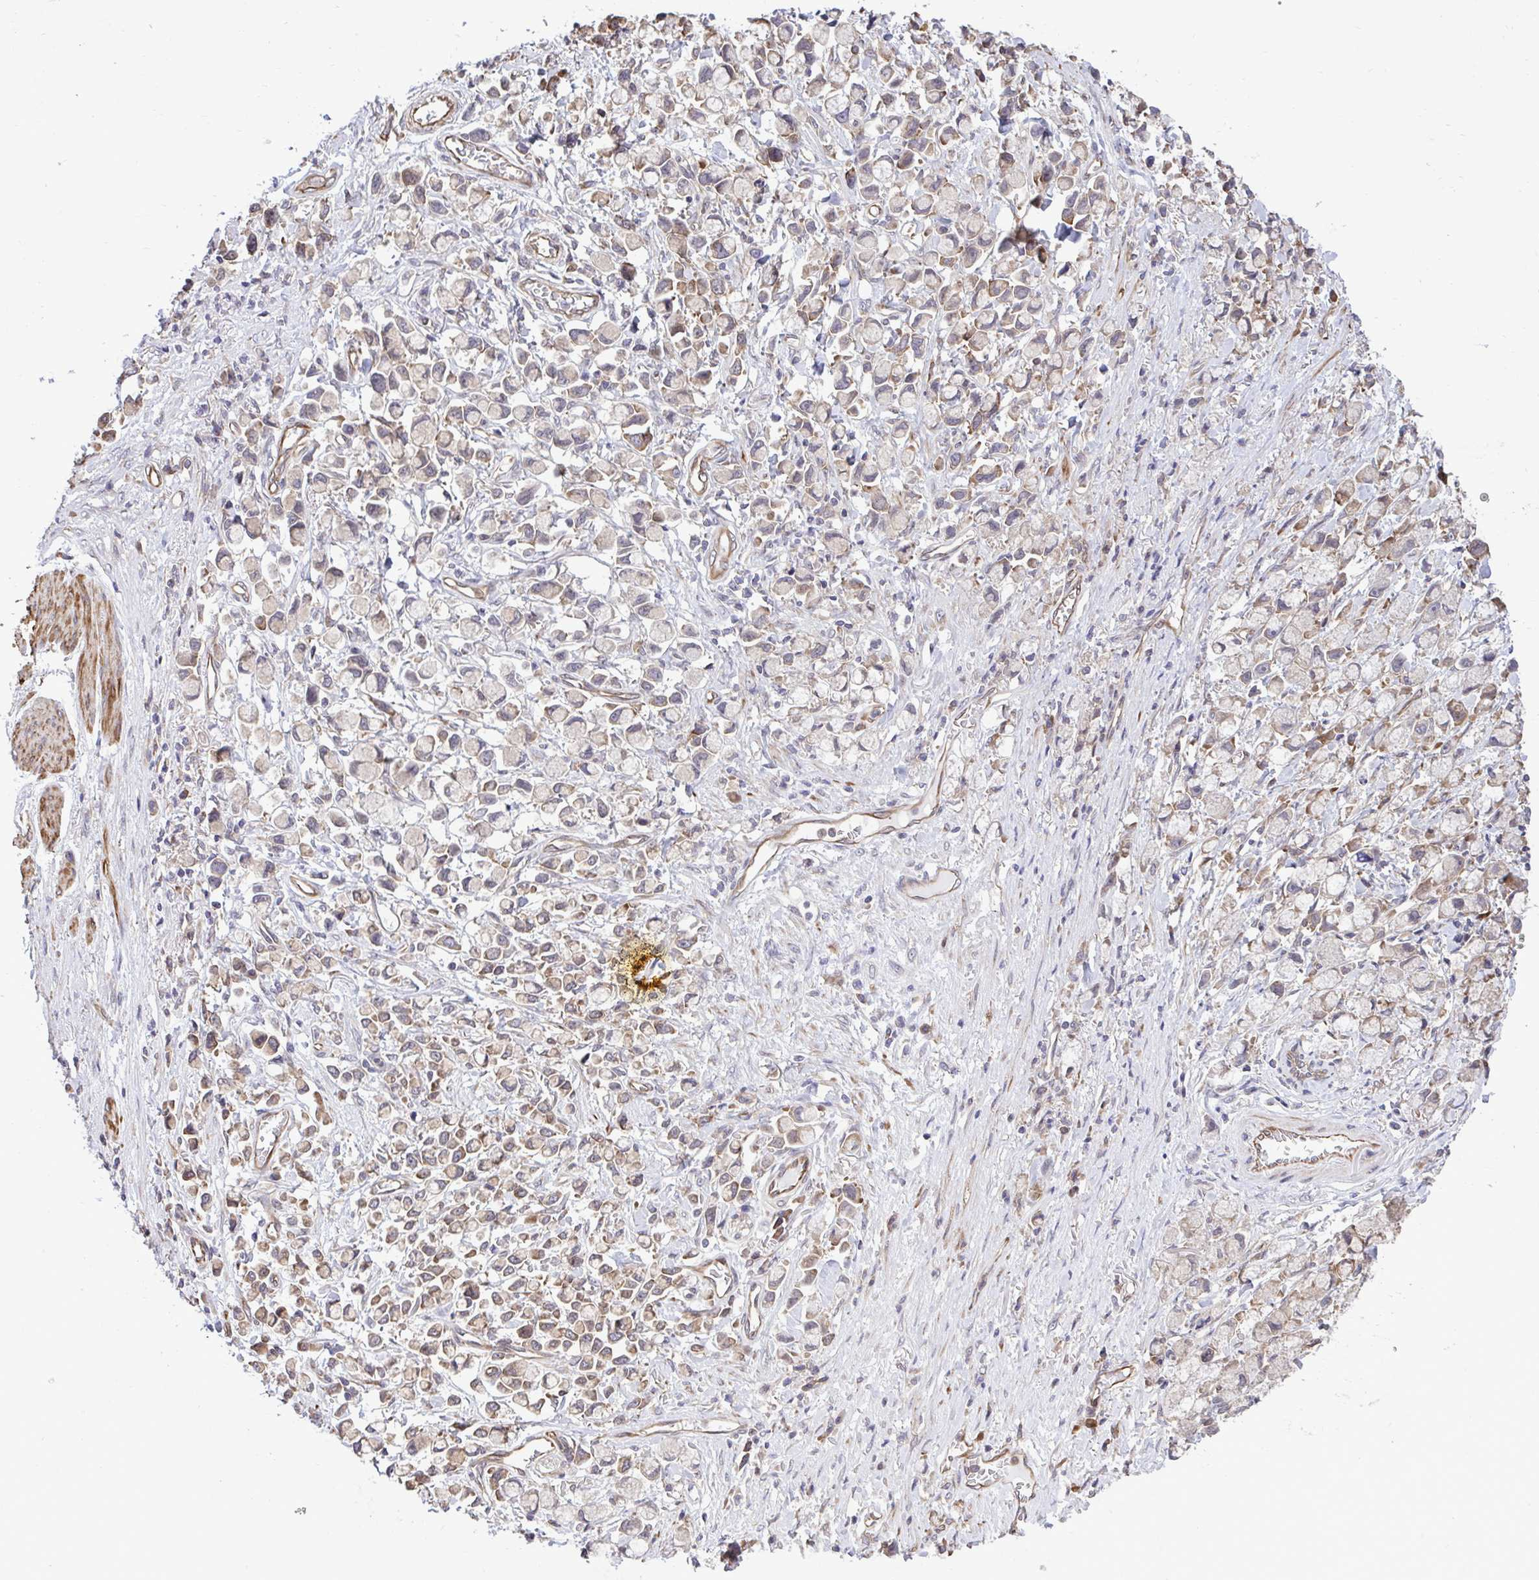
{"staining": {"intensity": "moderate", "quantity": "<25%", "location": "cytoplasmic/membranous"}, "tissue": "stomach cancer", "cell_type": "Tumor cells", "image_type": "cancer", "snomed": [{"axis": "morphology", "description": "Adenocarcinoma, NOS"}, {"axis": "topography", "description": "Stomach"}], "caption": "Immunohistochemistry histopathology image of human stomach cancer stained for a protein (brown), which shows low levels of moderate cytoplasmic/membranous positivity in about <25% of tumor cells.", "gene": "RPS15", "patient": {"sex": "female", "age": 81}}